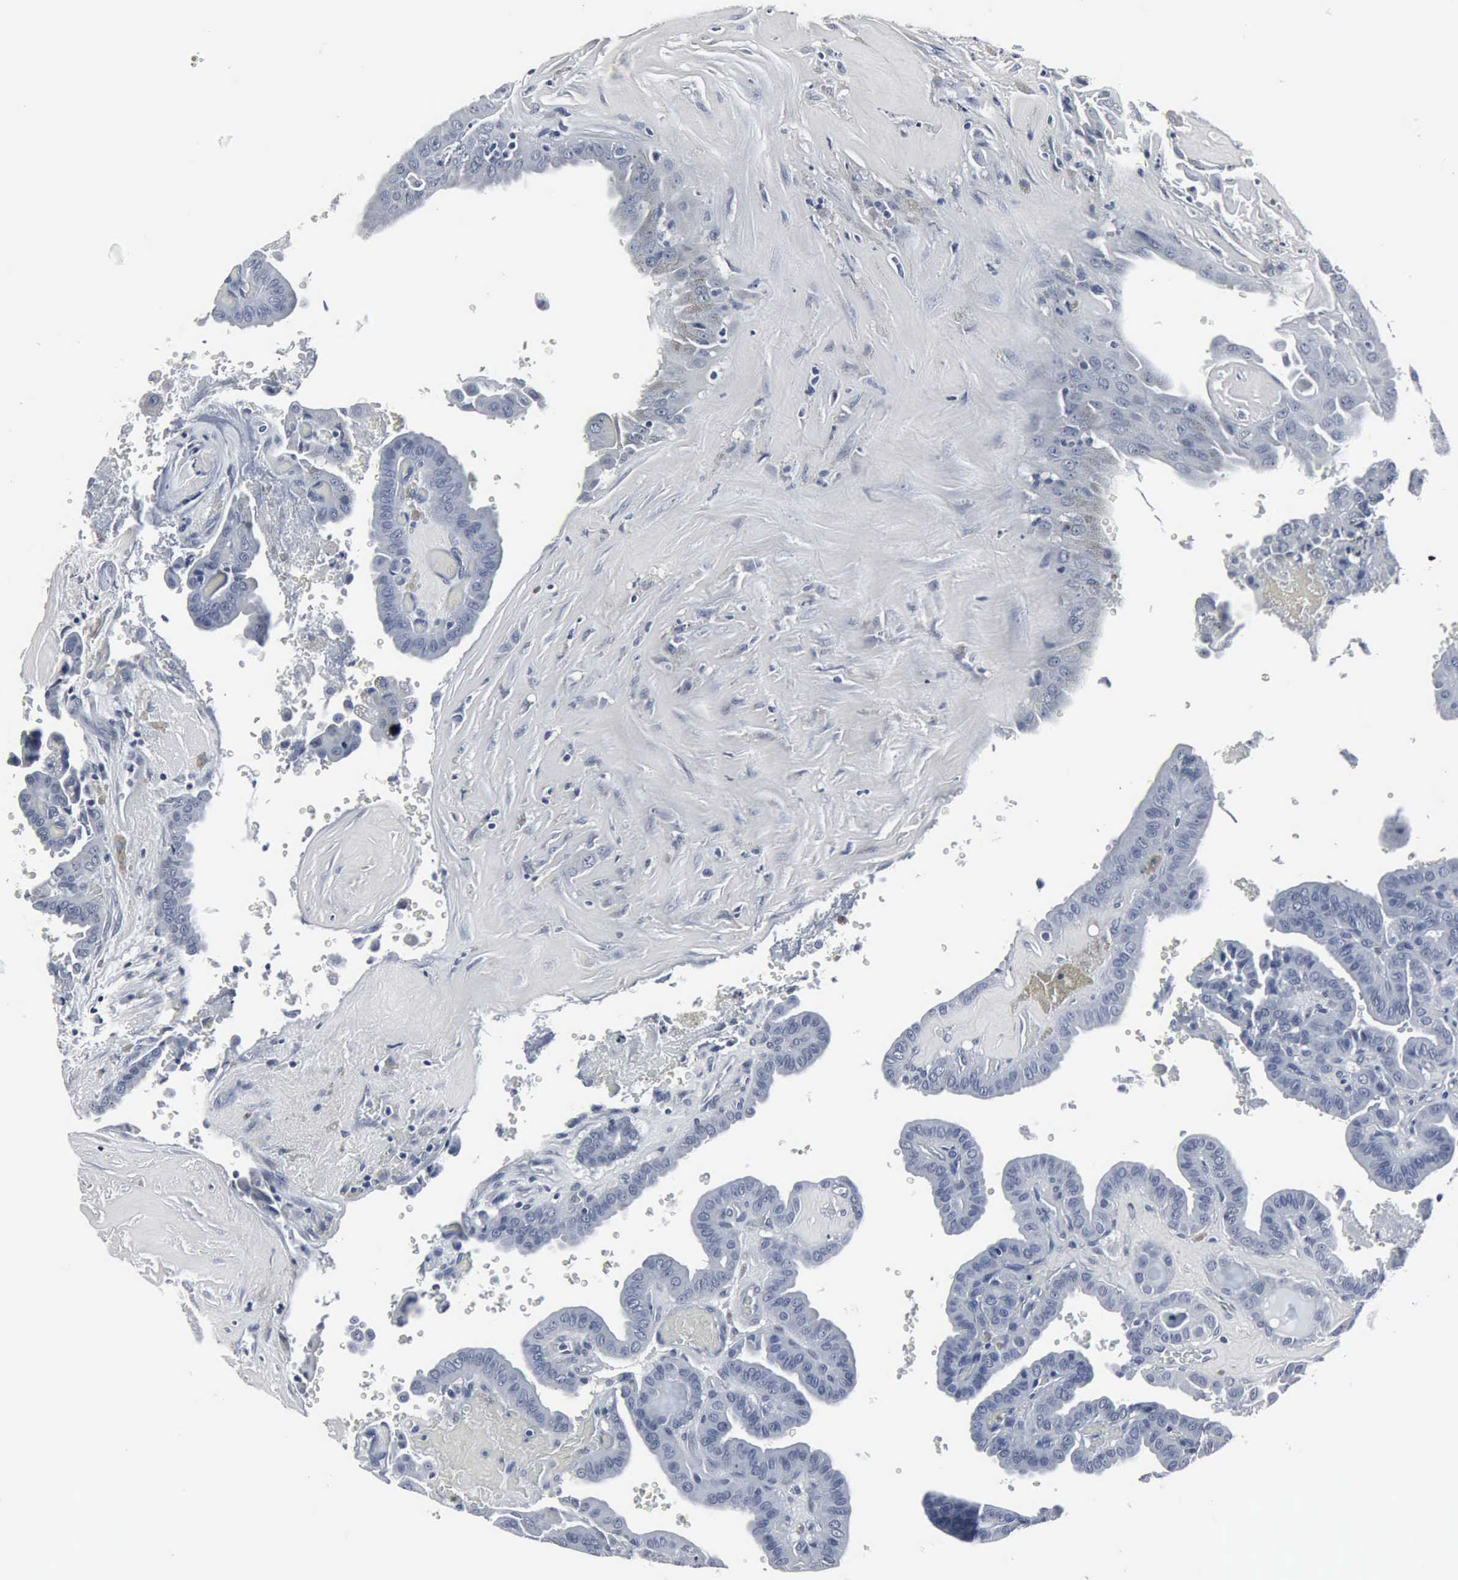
{"staining": {"intensity": "negative", "quantity": "none", "location": "none"}, "tissue": "thyroid cancer", "cell_type": "Tumor cells", "image_type": "cancer", "snomed": [{"axis": "morphology", "description": "Papillary adenocarcinoma, NOS"}, {"axis": "topography", "description": "Thyroid gland"}], "caption": "Thyroid papillary adenocarcinoma stained for a protein using IHC demonstrates no positivity tumor cells.", "gene": "SNAP25", "patient": {"sex": "male", "age": 87}}